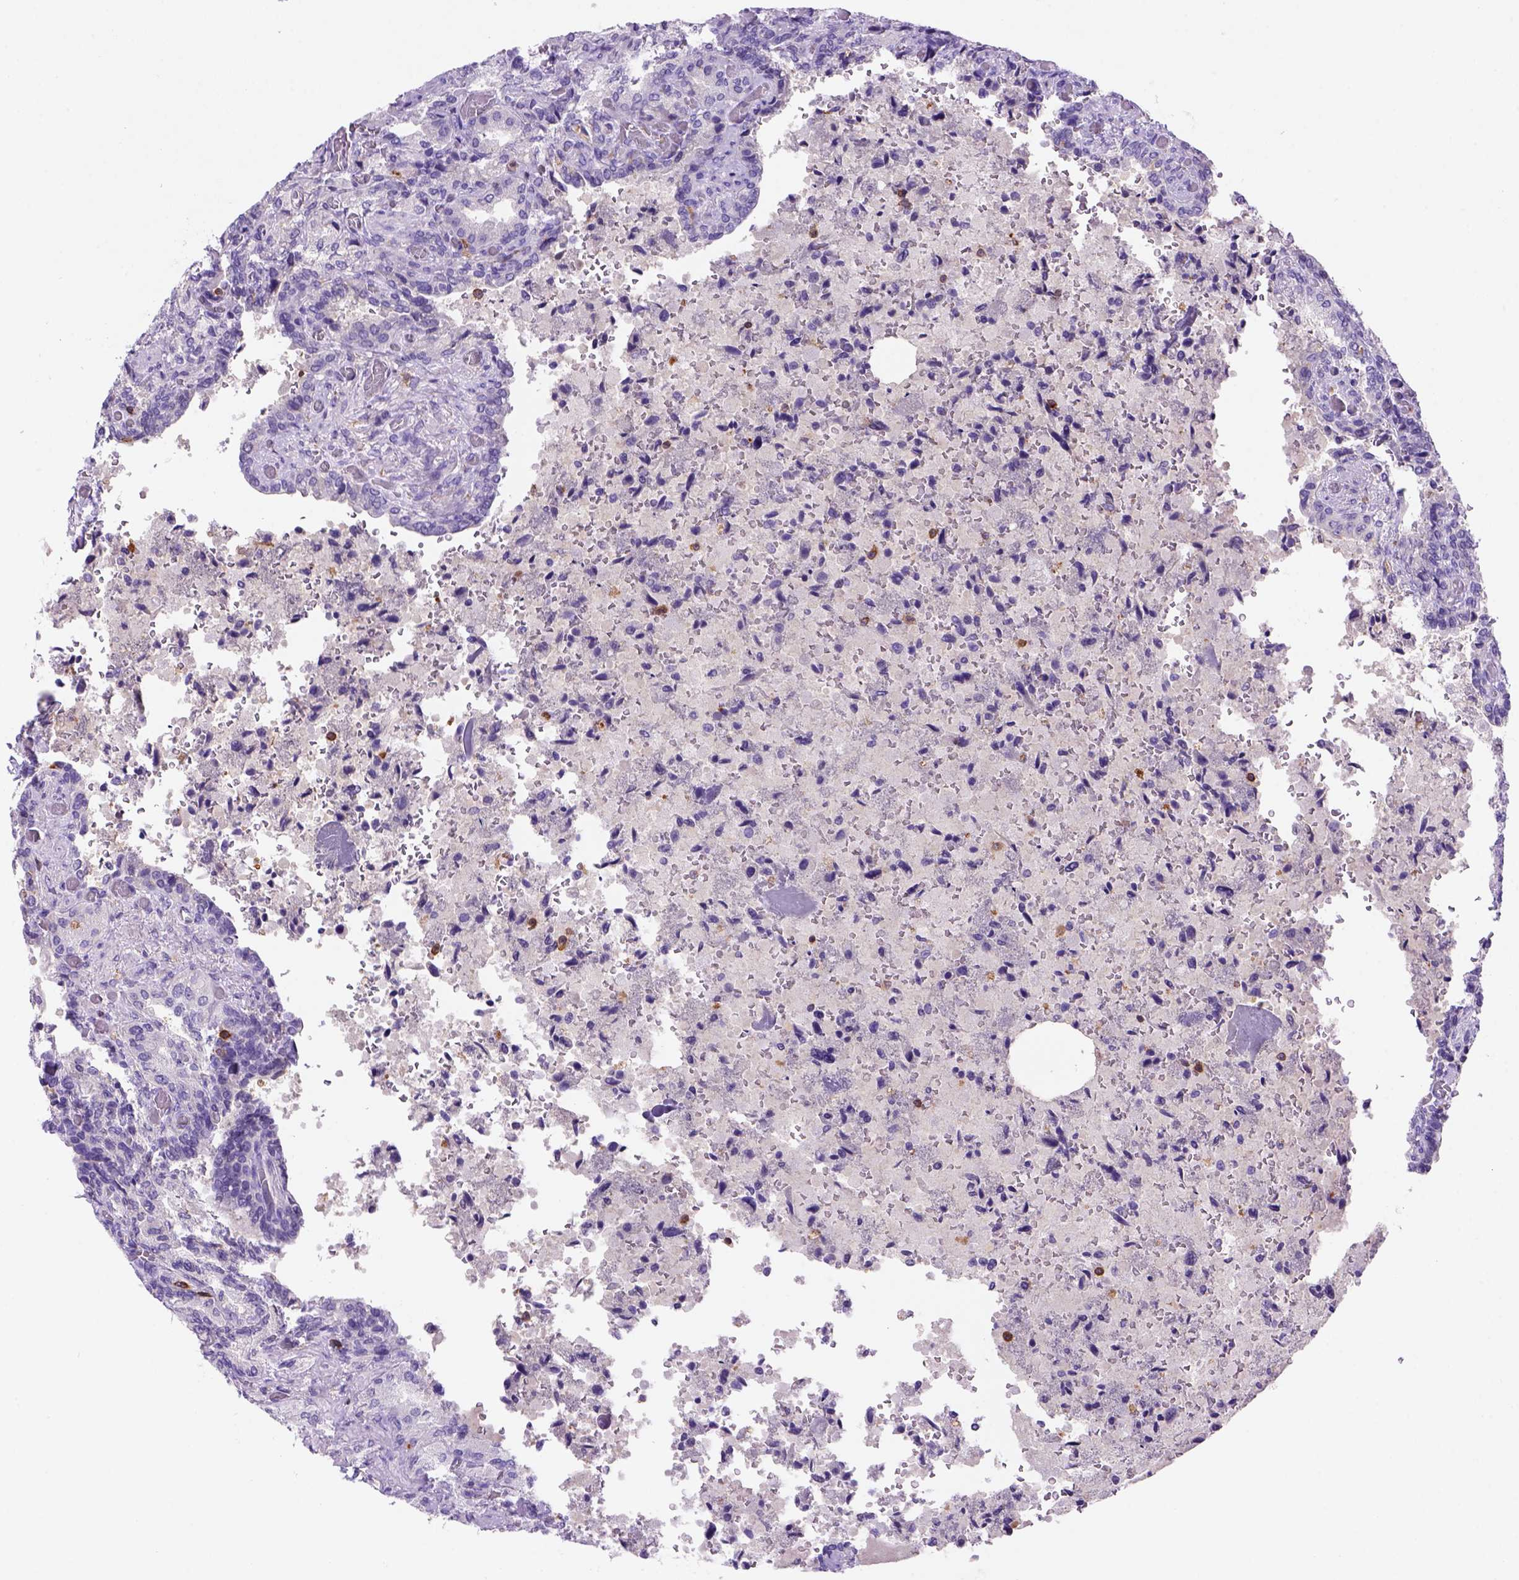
{"staining": {"intensity": "negative", "quantity": "none", "location": "none"}, "tissue": "seminal vesicle", "cell_type": "Glandular cells", "image_type": "normal", "snomed": [{"axis": "morphology", "description": "Normal tissue, NOS"}, {"axis": "topography", "description": "Seminal veicle"}], "caption": "DAB immunohistochemical staining of unremarkable human seminal vesicle displays no significant positivity in glandular cells. (Brightfield microscopy of DAB (3,3'-diaminobenzidine) immunohistochemistry at high magnification).", "gene": "INPP5D", "patient": {"sex": "male", "age": 68}}